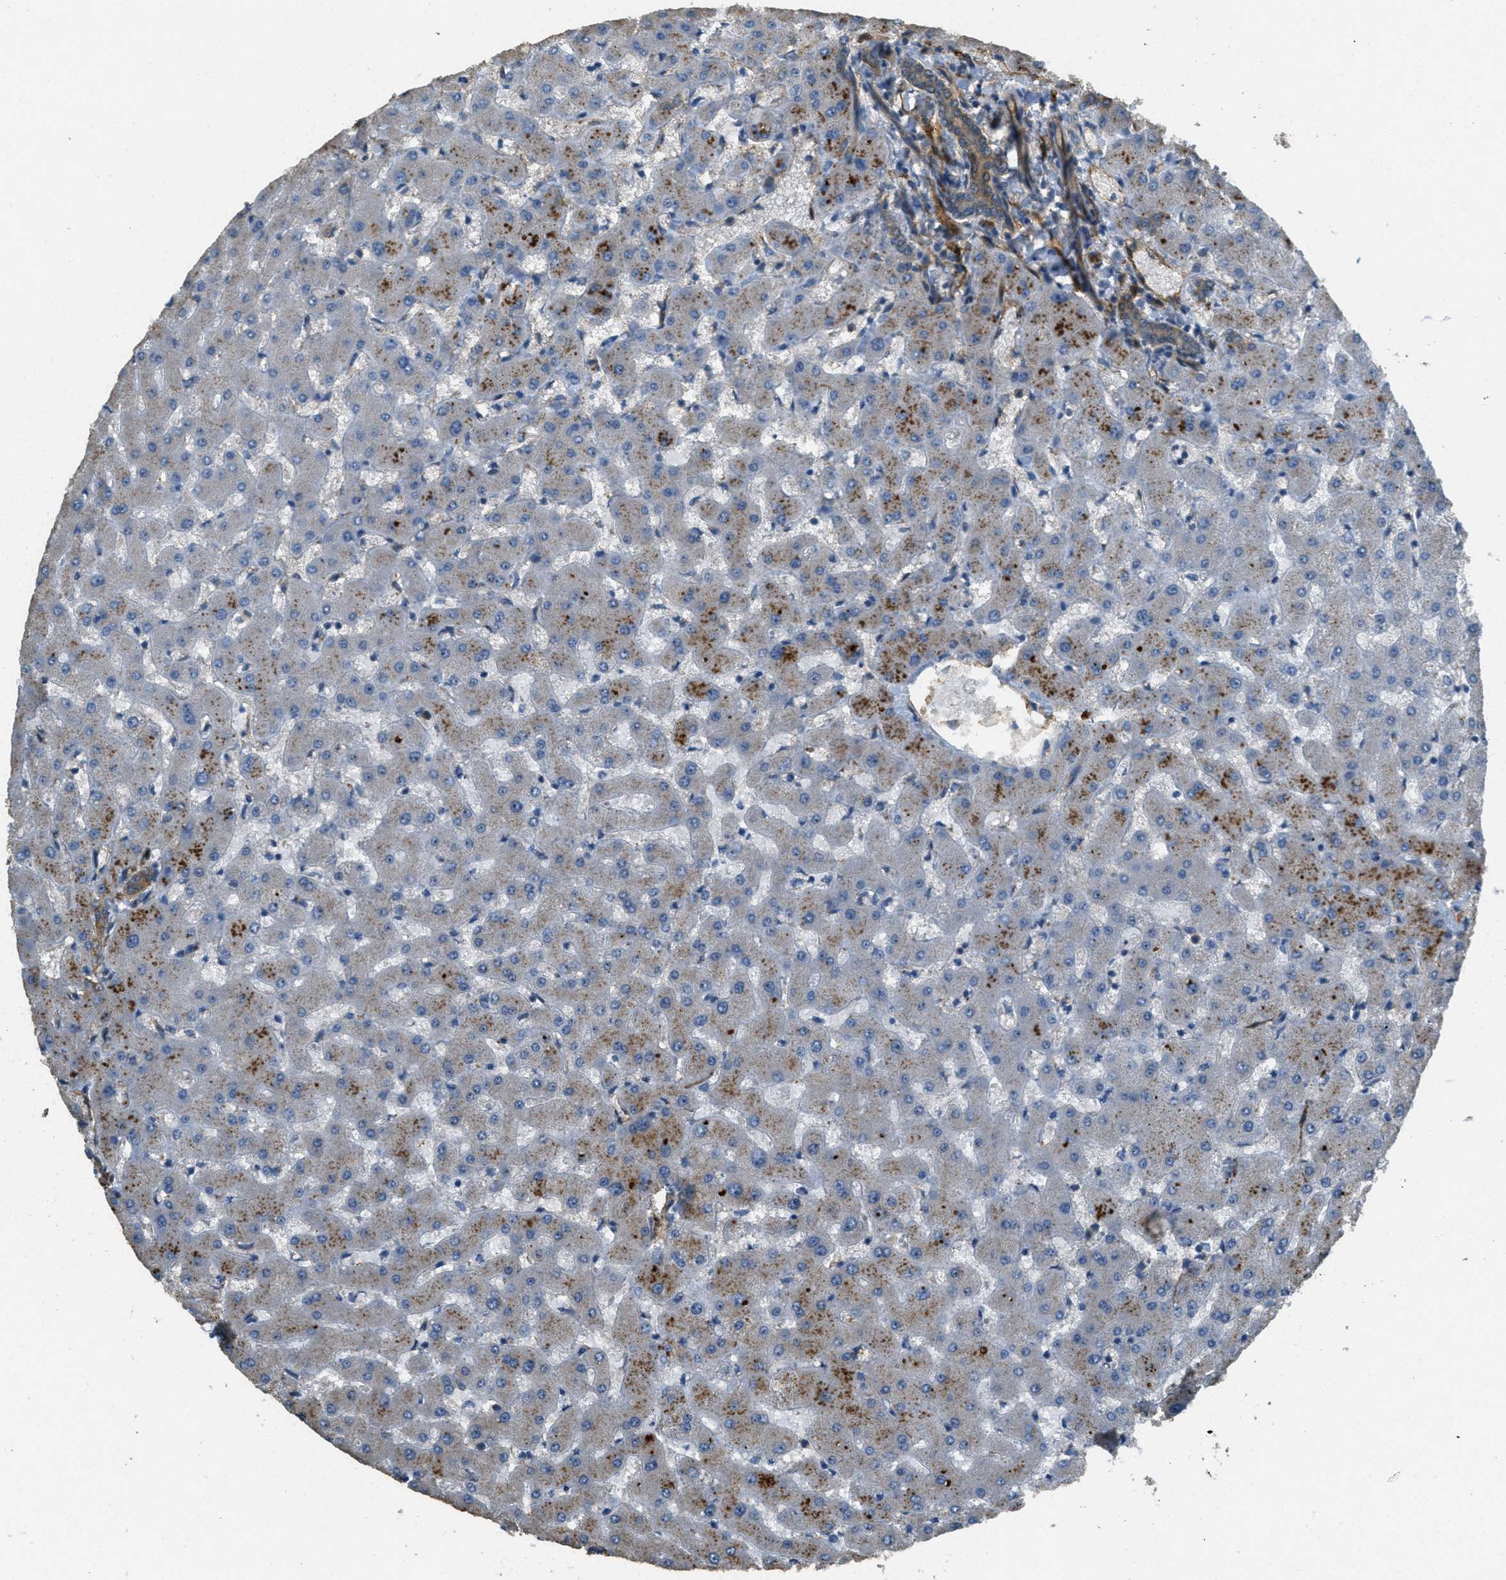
{"staining": {"intensity": "moderate", "quantity": ">75%", "location": "cytoplasmic/membranous"}, "tissue": "liver", "cell_type": "Cholangiocytes", "image_type": "normal", "snomed": [{"axis": "morphology", "description": "Normal tissue, NOS"}, {"axis": "topography", "description": "Liver"}], "caption": "Immunohistochemistry photomicrograph of normal human liver stained for a protein (brown), which shows medium levels of moderate cytoplasmic/membranous staining in about >75% of cholangiocytes.", "gene": "OSMR", "patient": {"sex": "female", "age": 63}}